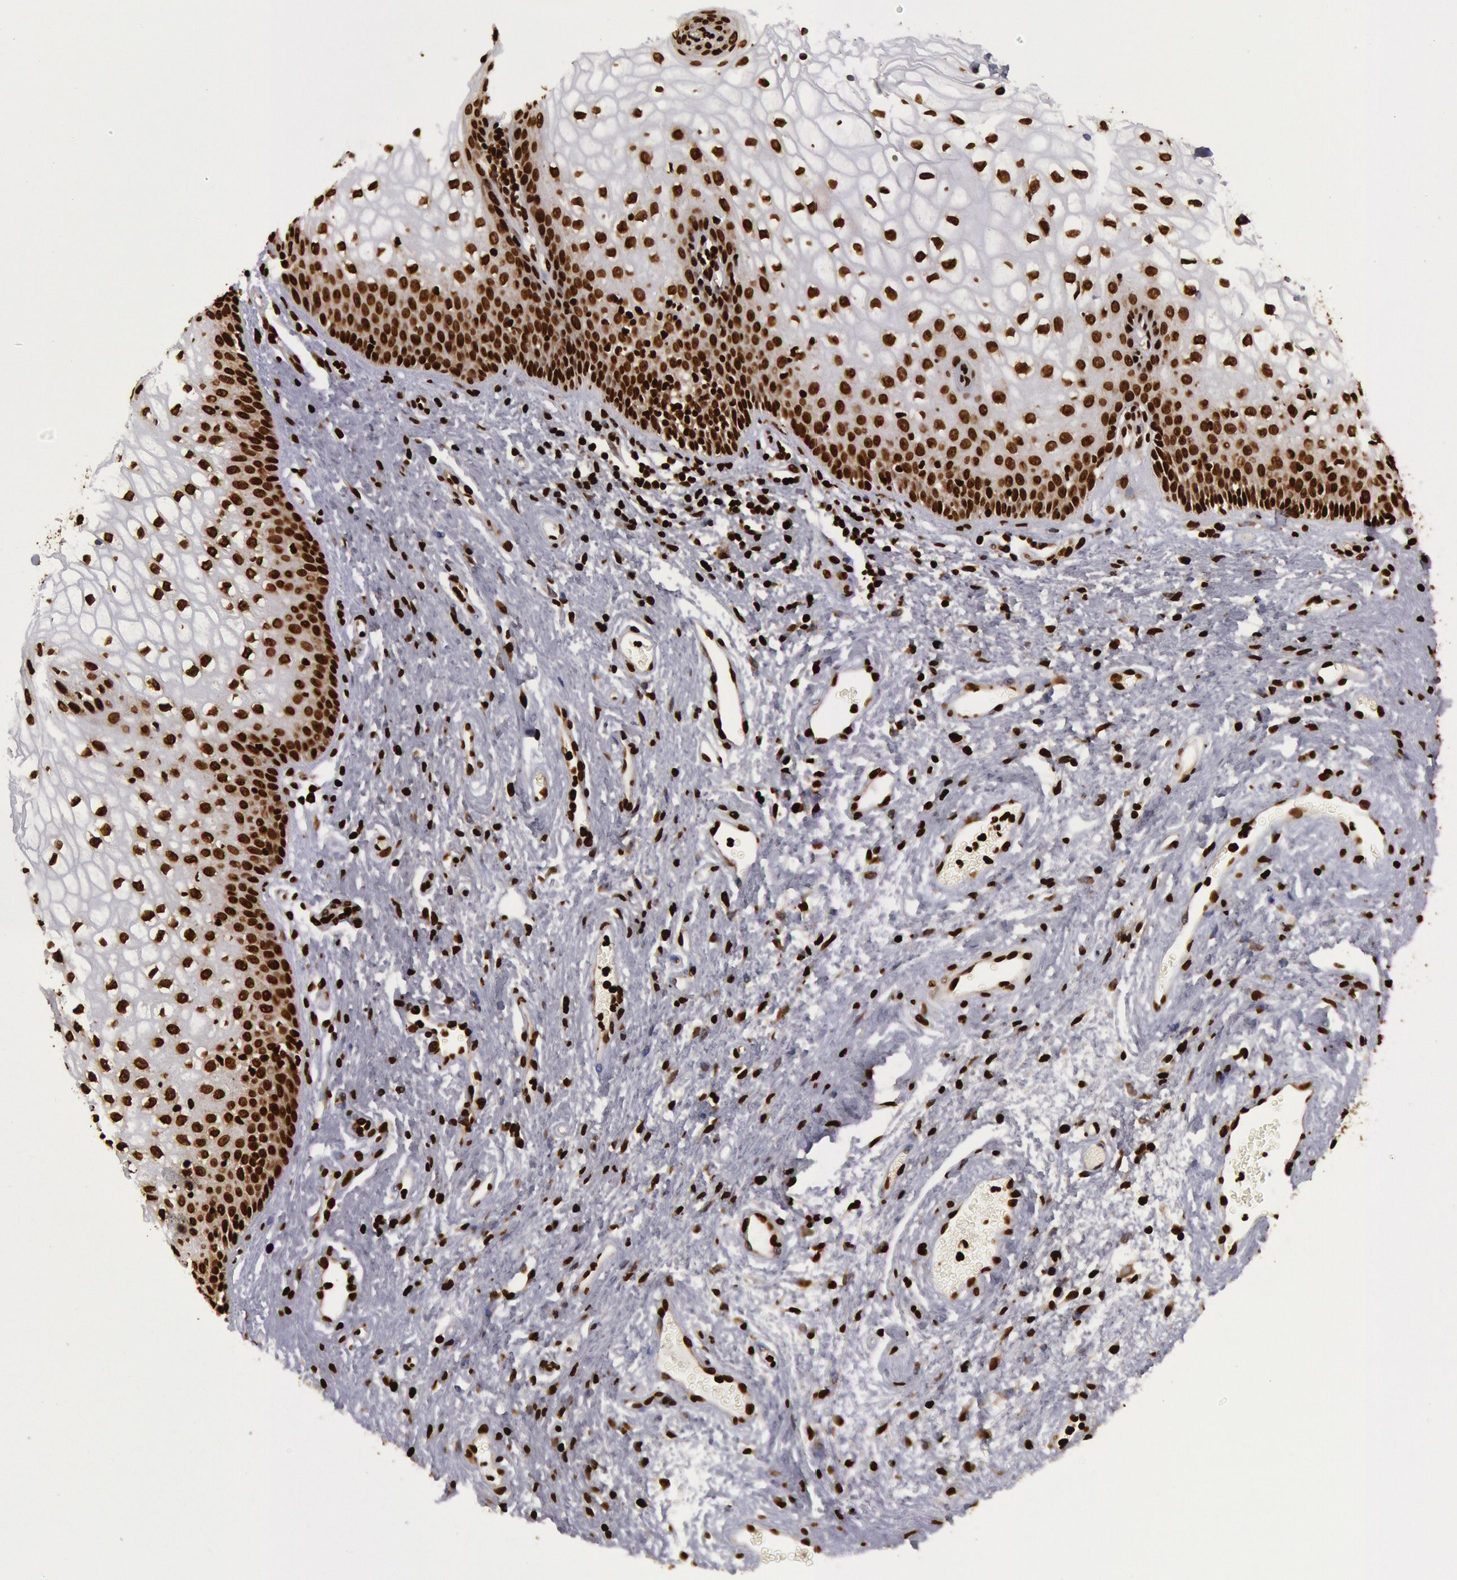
{"staining": {"intensity": "strong", "quantity": ">75%", "location": "nuclear"}, "tissue": "vagina", "cell_type": "Squamous epithelial cells", "image_type": "normal", "snomed": [{"axis": "morphology", "description": "Normal tissue, NOS"}, {"axis": "topography", "description": "Vagina"}], "caption": "Vagina stained with DAB immunohistochemistry shows high levels of strong nuclear expression in approximately >75% of squamous epithelial cells.", "gene": "H3", "patient": {"sex": "female", "age": 34}}